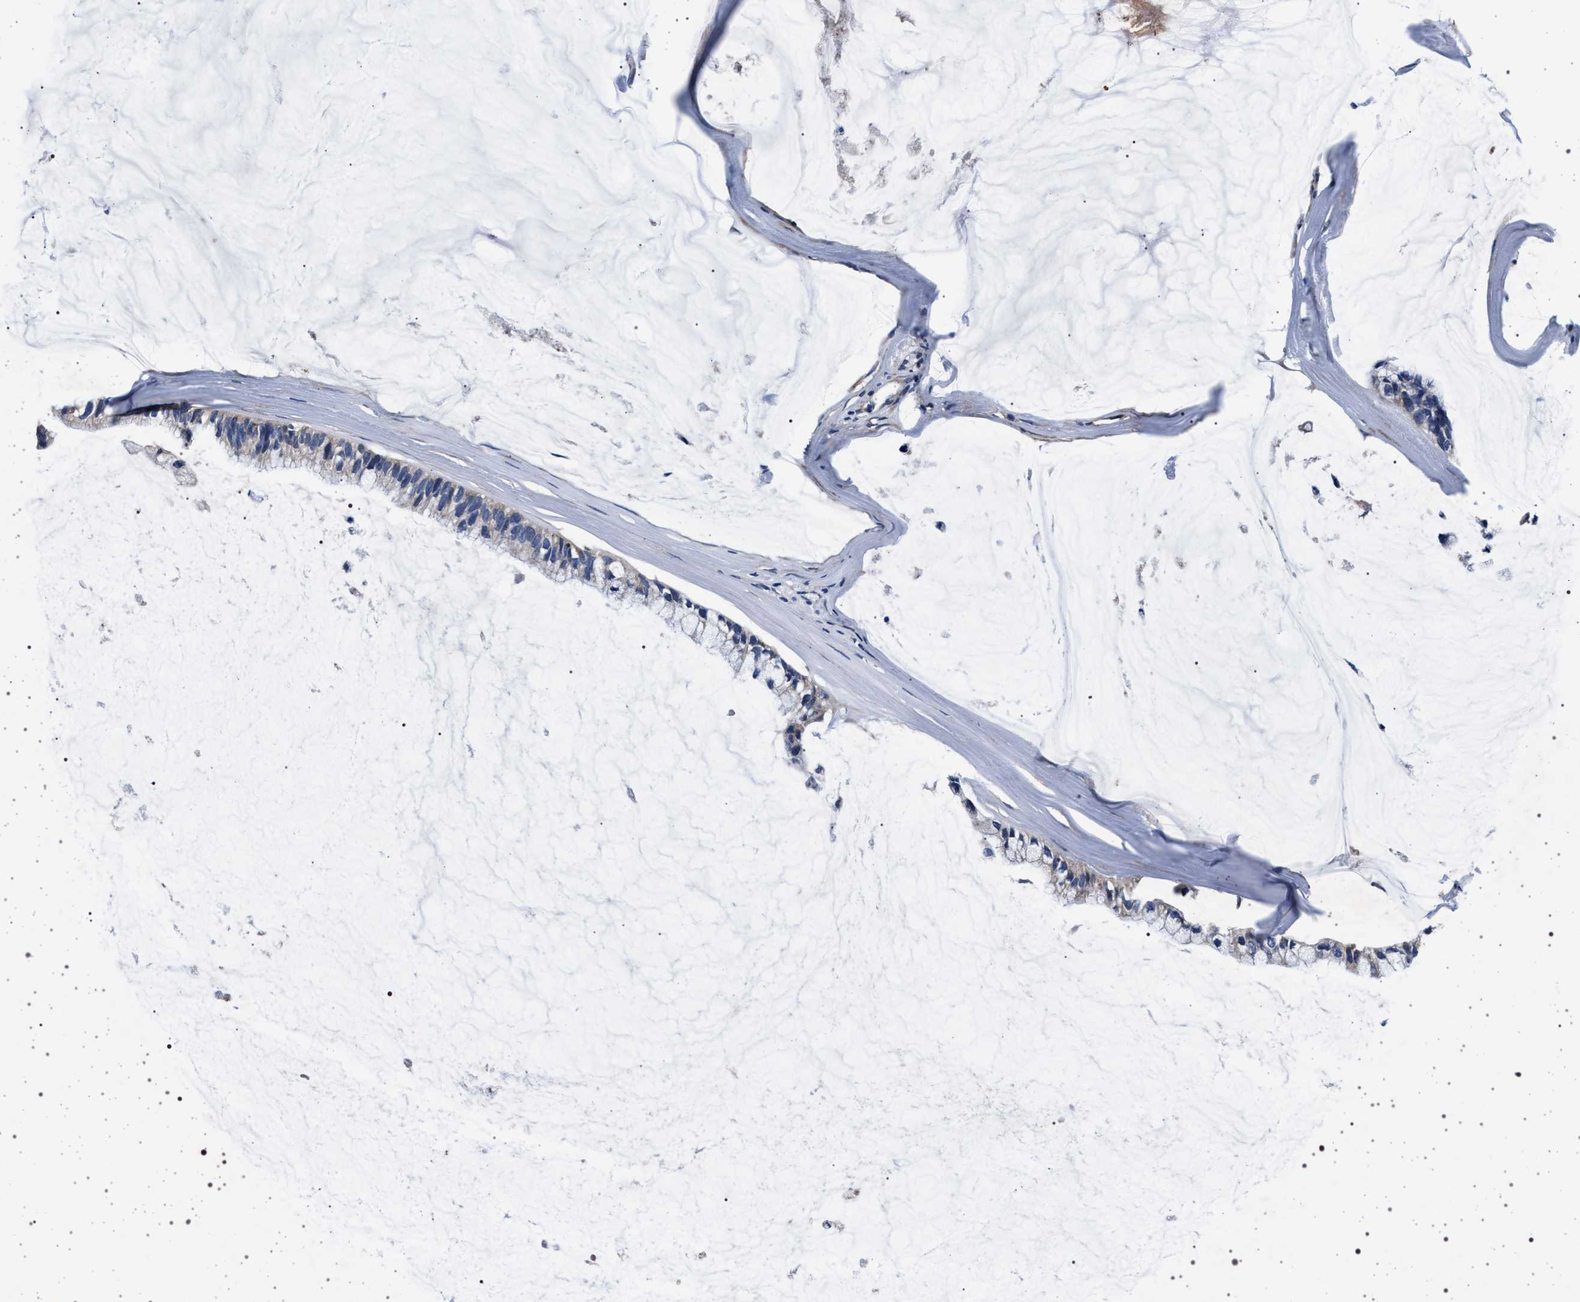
{"staining": {"intensity": "negative", "quantity": "none", "location": "none"}, "tissue": "ovarian cancer", "cell_type": "Tumor cells", "image_type": "cancer", "snomed": [{"axis": "morphology", "description": "Cystadenocarcinoma, mucinous, NOS"}, {"axis": "topography", "description": "Ovary"}], "caption": "Tumor cells show no significant protein expression in ovarian cancer. (Stains: DAB (3,3'-diaminobenzidine) immunohistochemistry (IHC) with hematoxylin counter stain, Microscopy: brightfield microscopy at high magnification).", "gene": "MAP3K2", "patient": {"sex": "female", "age": 39}}